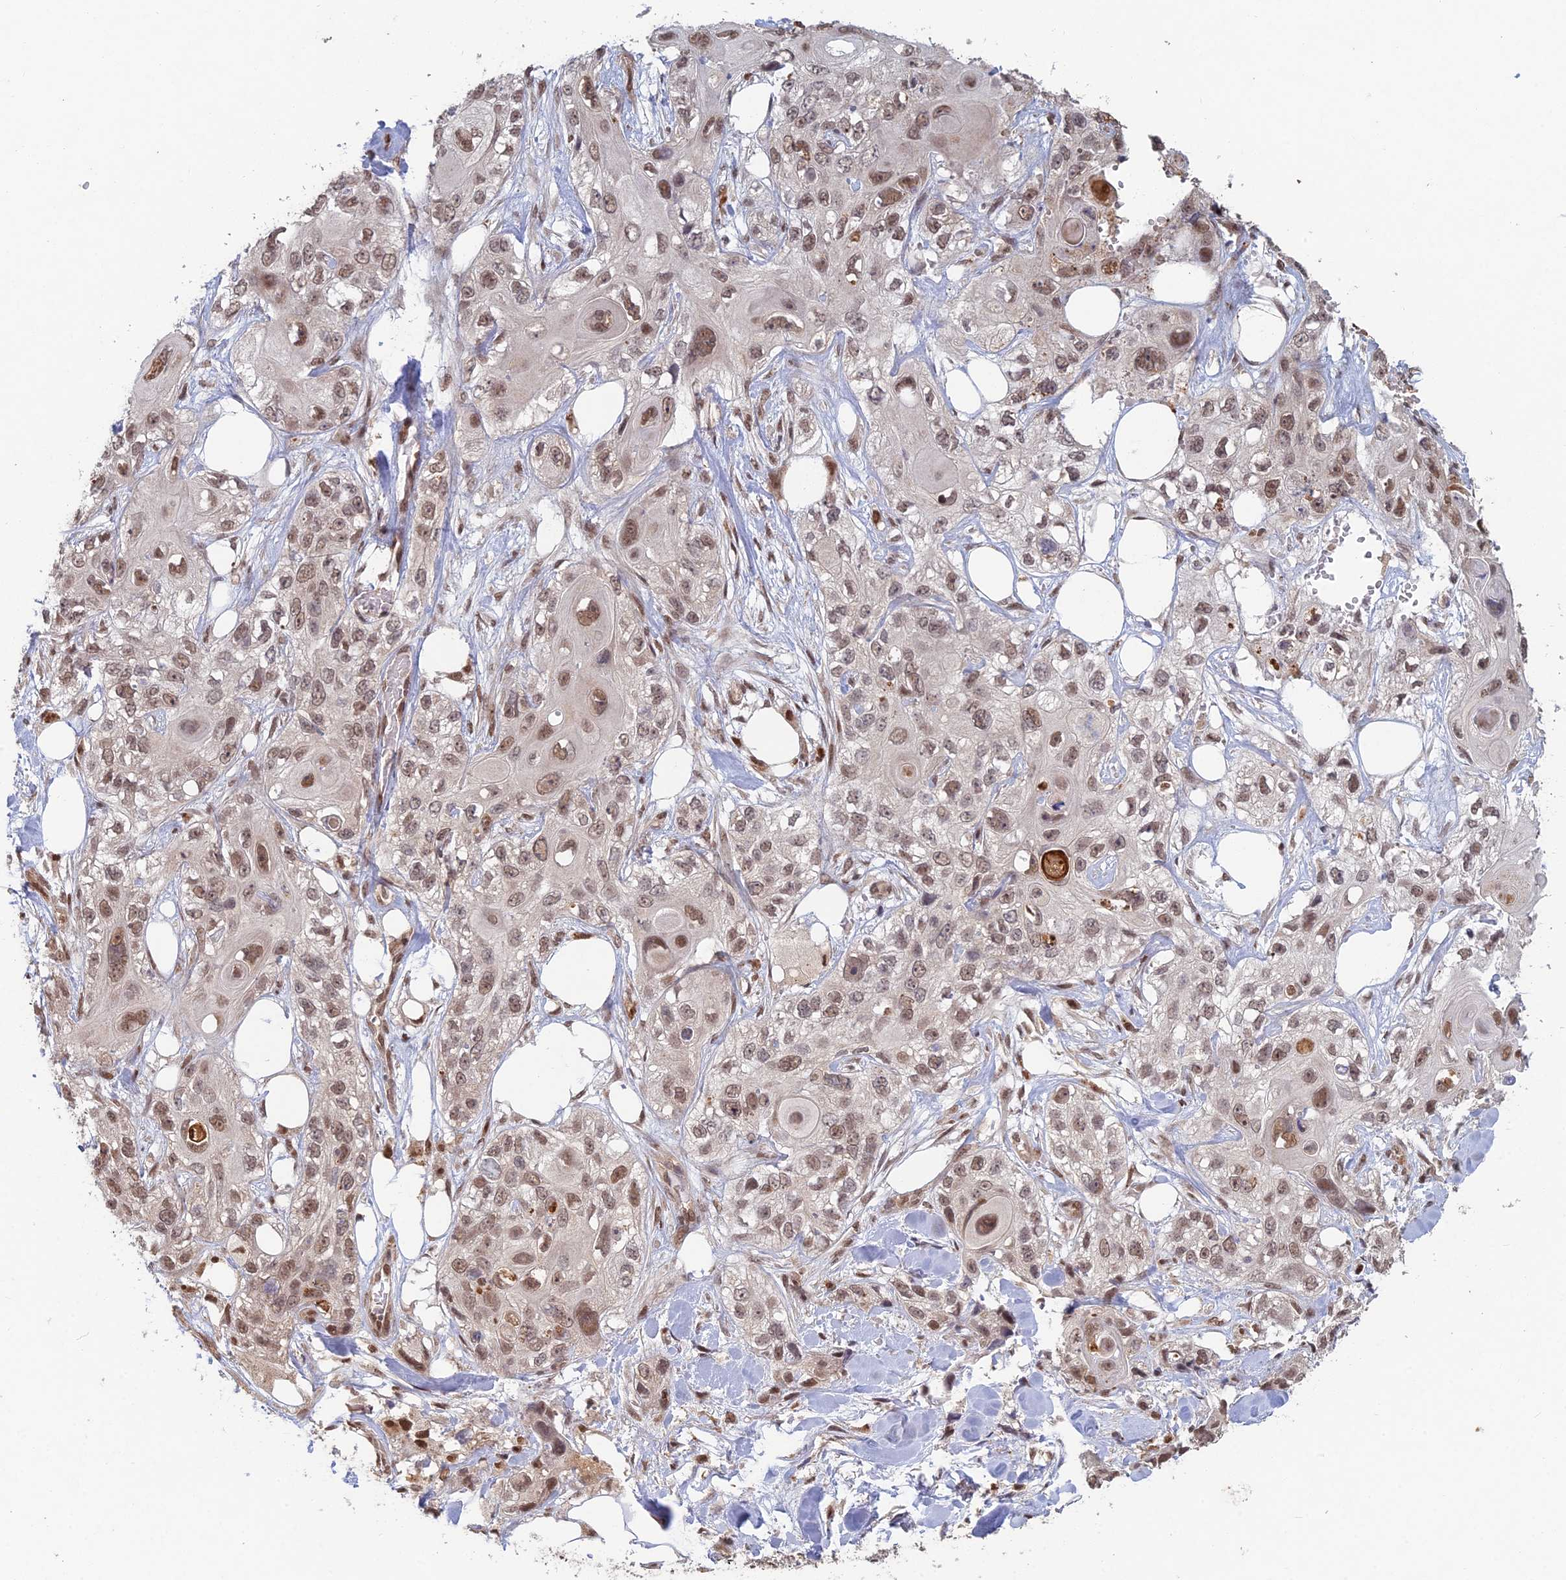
{"staining": {"intensity": "moderate", "quantity": ">75%", "location": "nuclear"}, "tissue": "skin cancer", "cell_type": "Tumor cells", "image_type": "cancer", "snomed": [{"axis": "morphology", "description": "Normal tissue, NOS"}, {"axis": "morphology", "description": "Squamous cell carcinoma, NOS"}, {"axis": "topography", "description": "Skin"}], "caption": "An immunohistochemistry image of tumor tissue is shown. Protein staining in brown labels moderate nuclear positivity in skin cancer (squamous cell carcinoma) within tumor cells. Using DAB (3,3'-diaminobenzidine) (brown) and hematoxylin (blue) stains, captured at high magnification using brightfield microscopy.", "gene": "RANBP3", "patient": {"sex": "male", "age": 72}}